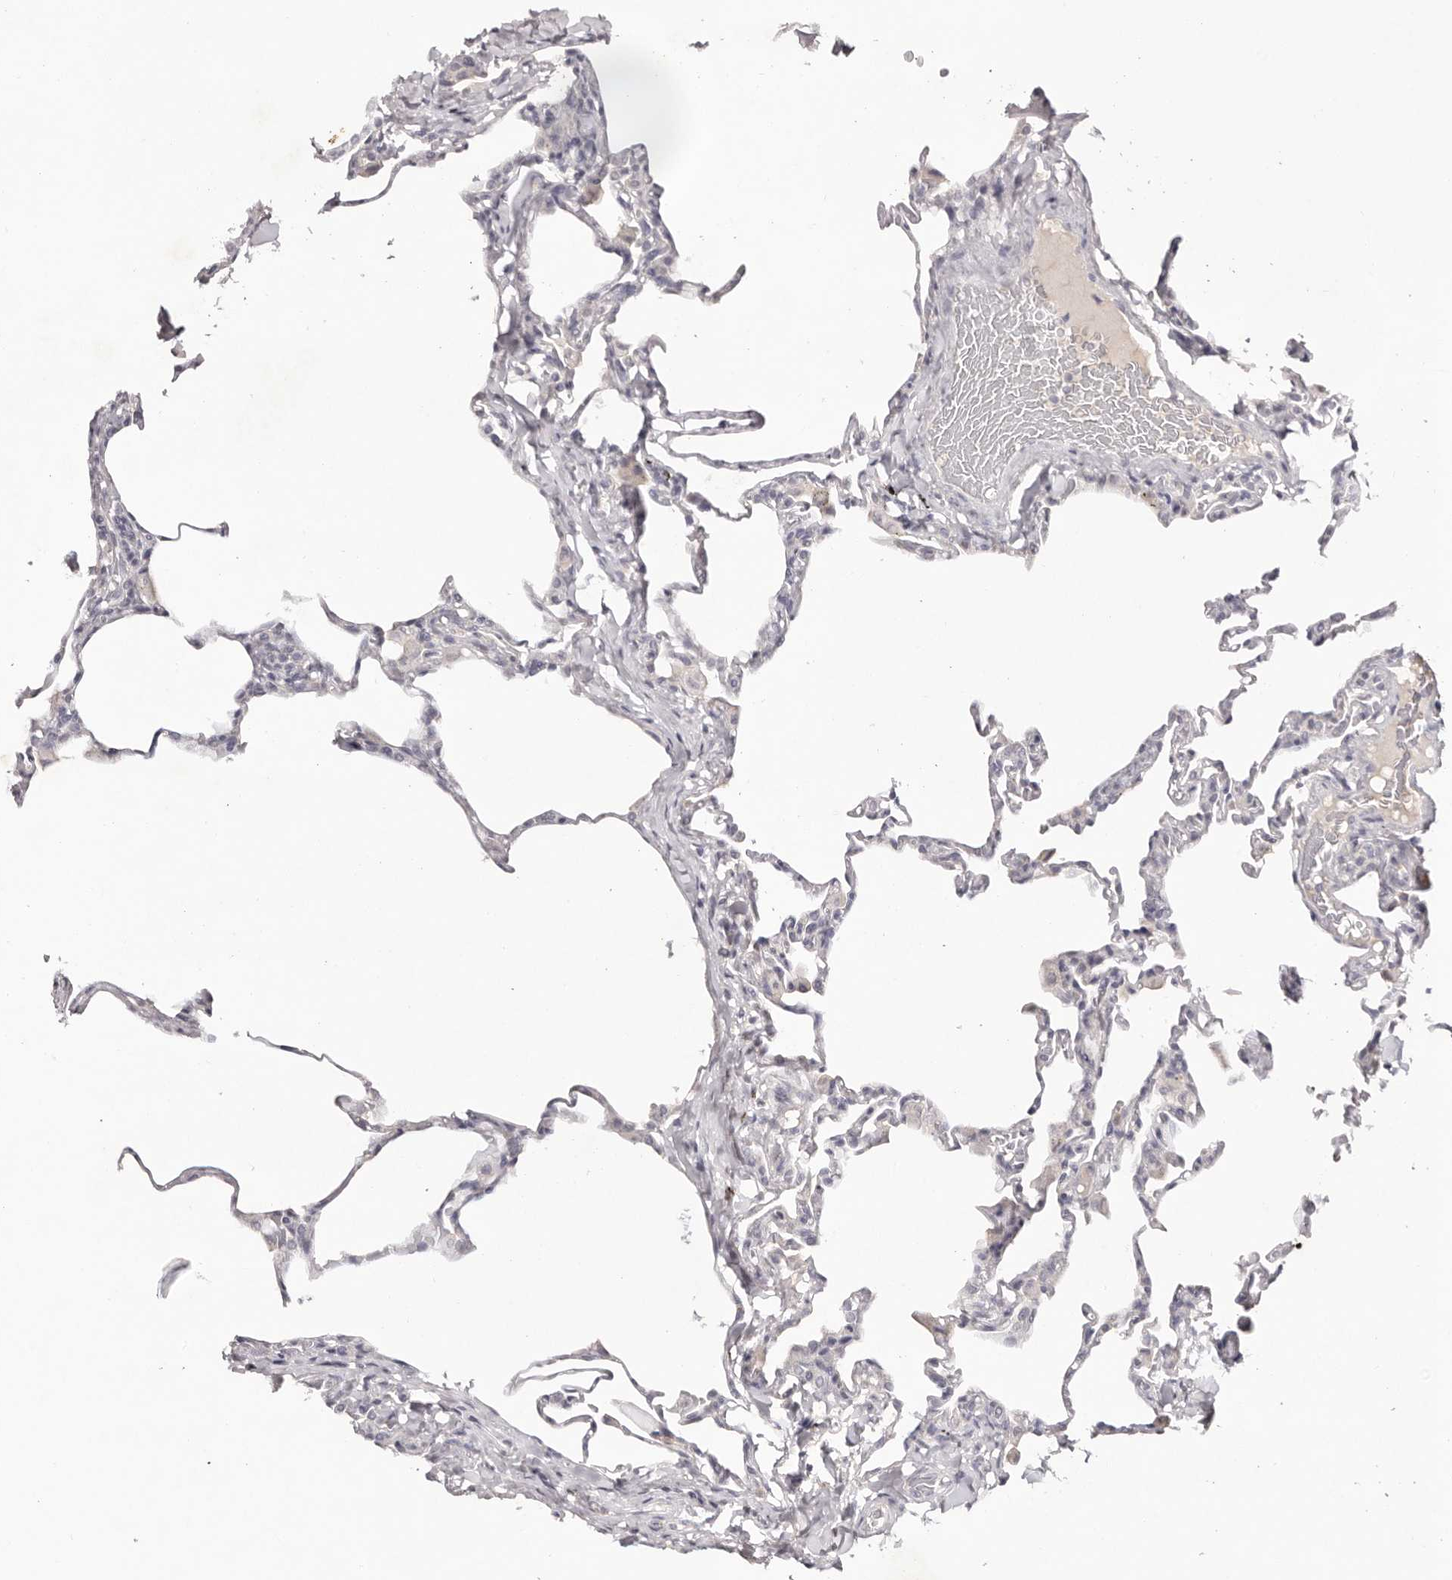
{"staining": {"intensity": "negative", "quantity": "none", "location": "none"}, "tissue": "lung", "cell_type": "Alveolar cells", "image_type": "normal", "snomed": [{"axis": "morphology", "description": "Normal tissue, NOS"}, {"axis": "topography", "description": "Lung"}], "caption": "Protein analysis of normal lung shows no significant expression in alveolar cells.", "gene": "SCUBE2", "patient": {"sex": "male", "age": 20}}